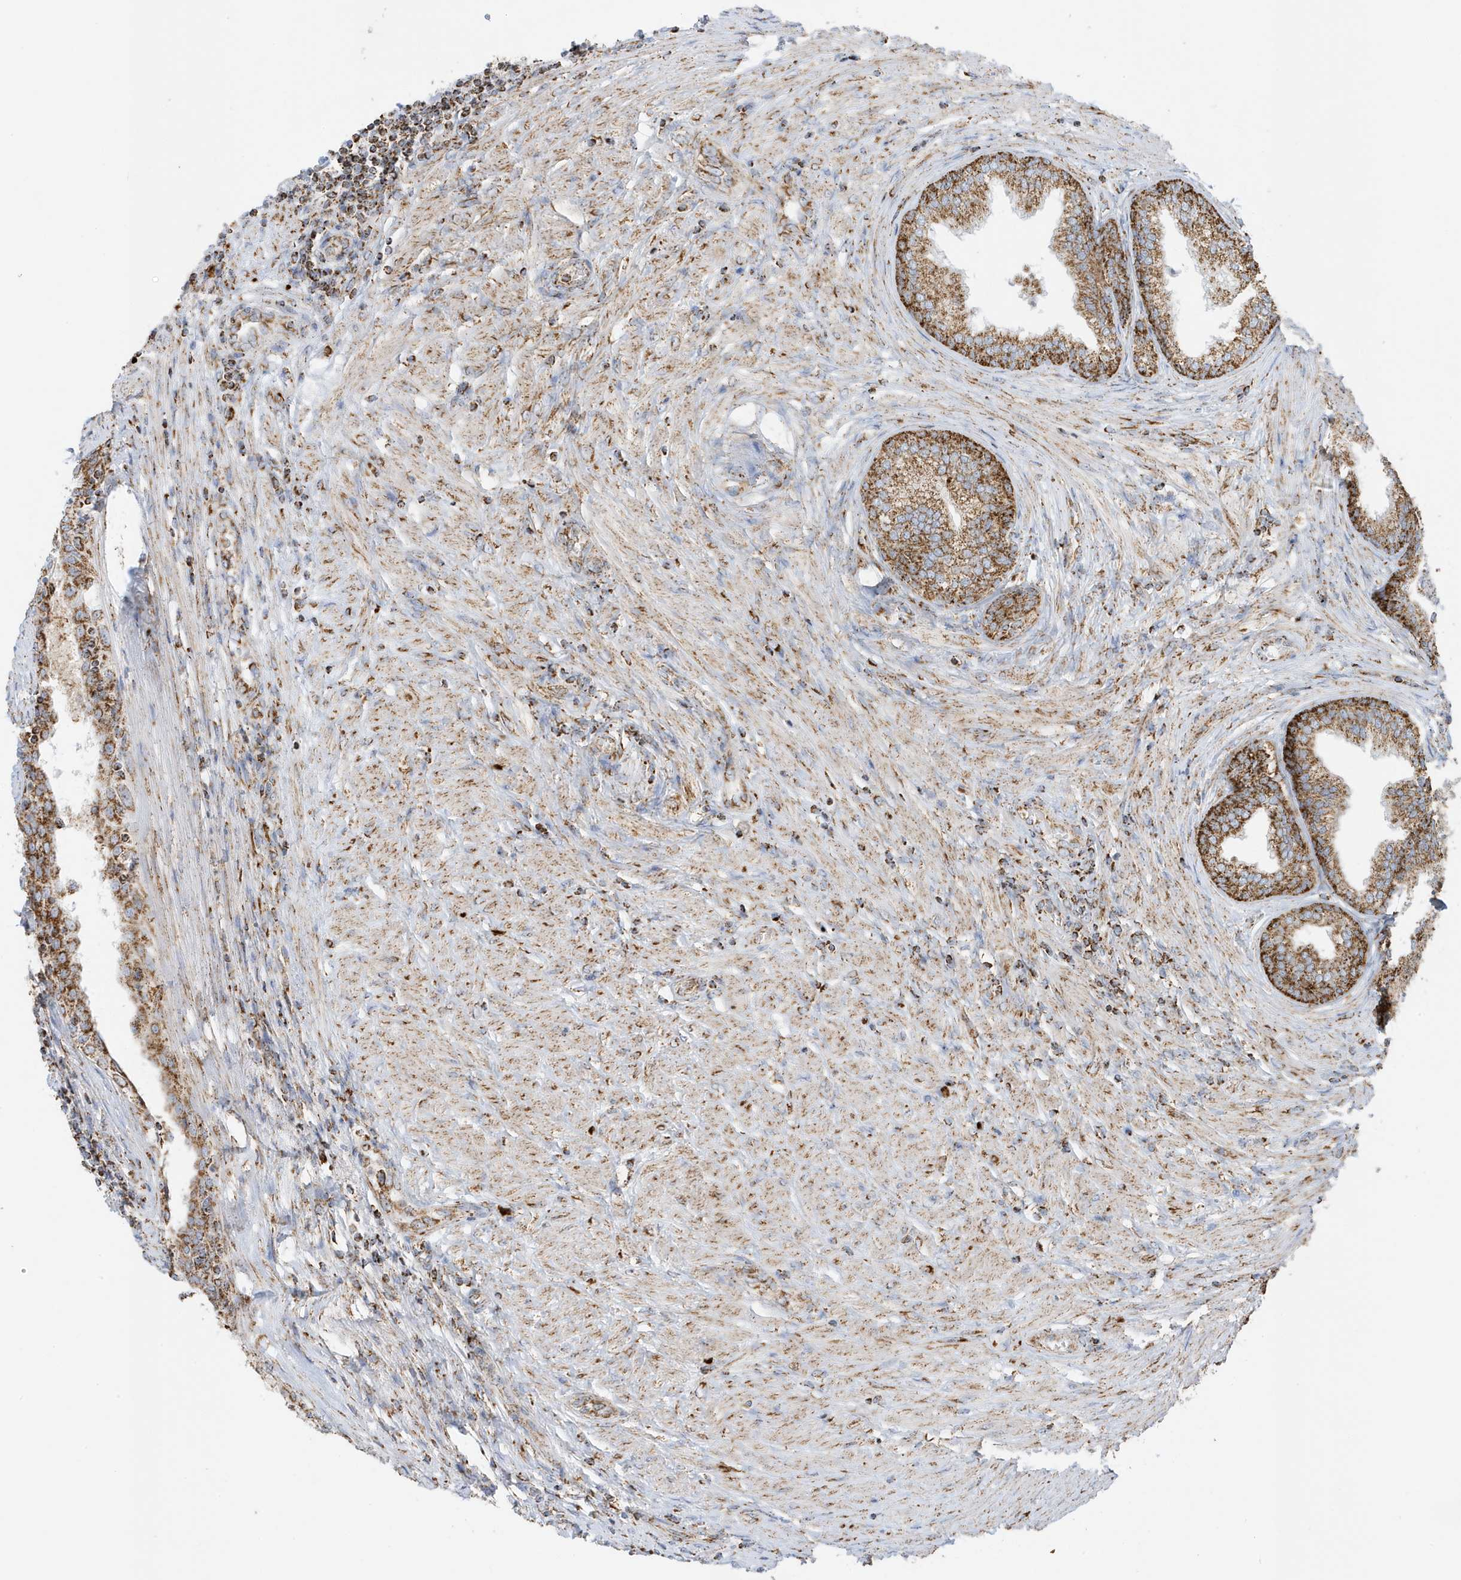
{"staining": {"intensity": "strong", "quantity": ">75%", "location": "cytoplasmic/membranous"}, "tissue": "prostate", "cell_type": "Glandular cells", "image_type": "normal", "snomed": [{"axis": "morphology", "description": "Normal tissue, NOS"}, {"axis": "topography", "description": "Prostate"}], "caption": "Protein analysis of unremarkable prostate reveals strong cytoplasmic/membranous positivity in approximately >75% of glandular cells.", "gene": "ATP5ME", "patient": {"sex": "male", "age": 76}}